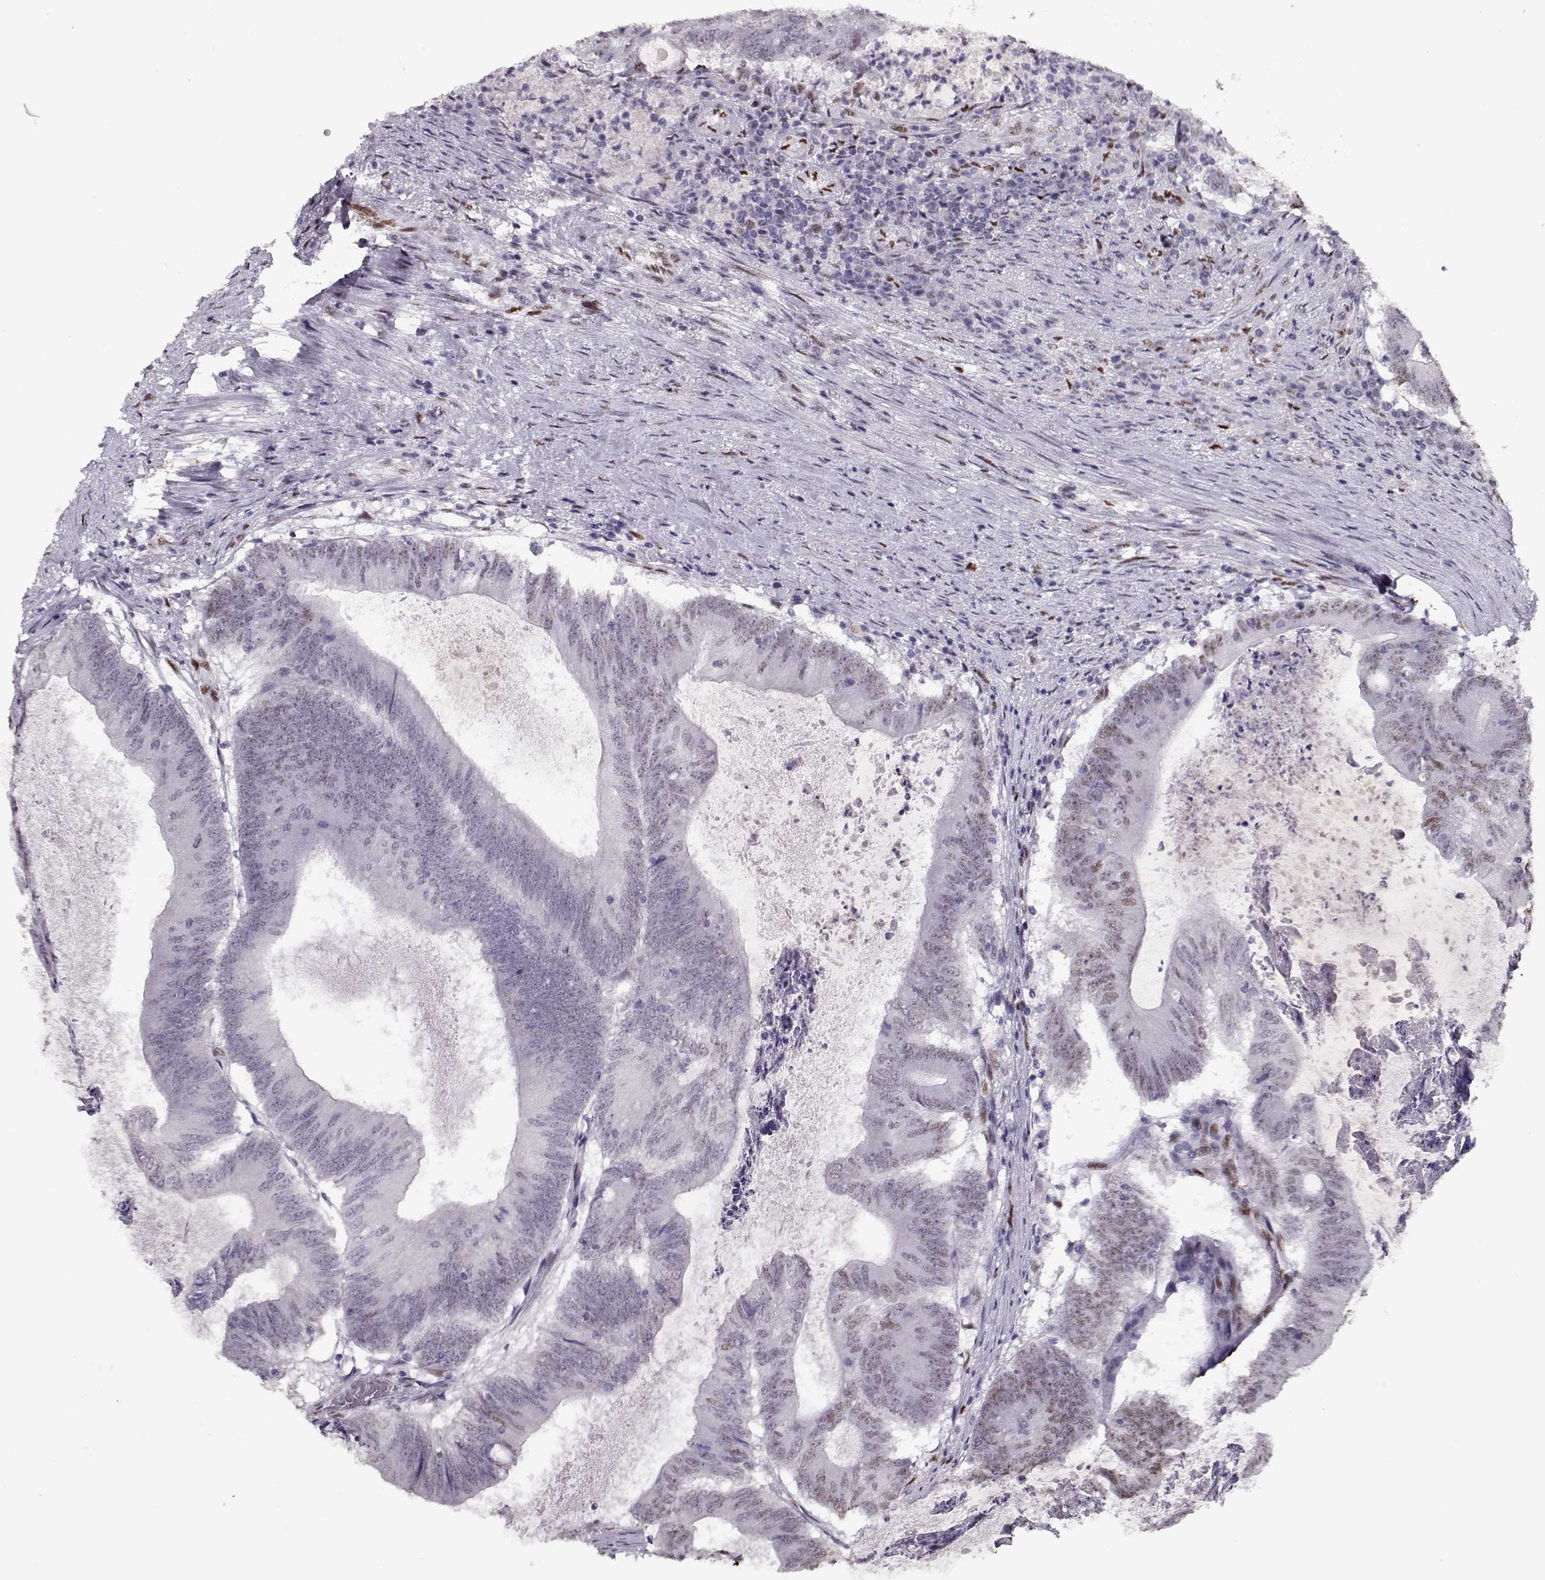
{"staining": {"intensity": "weak", "quantity": "<25%", "location": "nuclear"}, "tissue": "colorectal cancer", "cell_type": "Tumor cells", "image_type": "cancer", "snomed": [{"axis": "morphology", "description": "Adenocarcinoma, NOS"}, {"axis": "topography", "description": "Colon"}], "caption": "A photomicrograph of colorectal cancer stained for a protein shows no brown staining in tumor cells. Nuclei are stained in blue.", "gene": "PRMT8", "patient": {"sex": "female", "age": 70}}